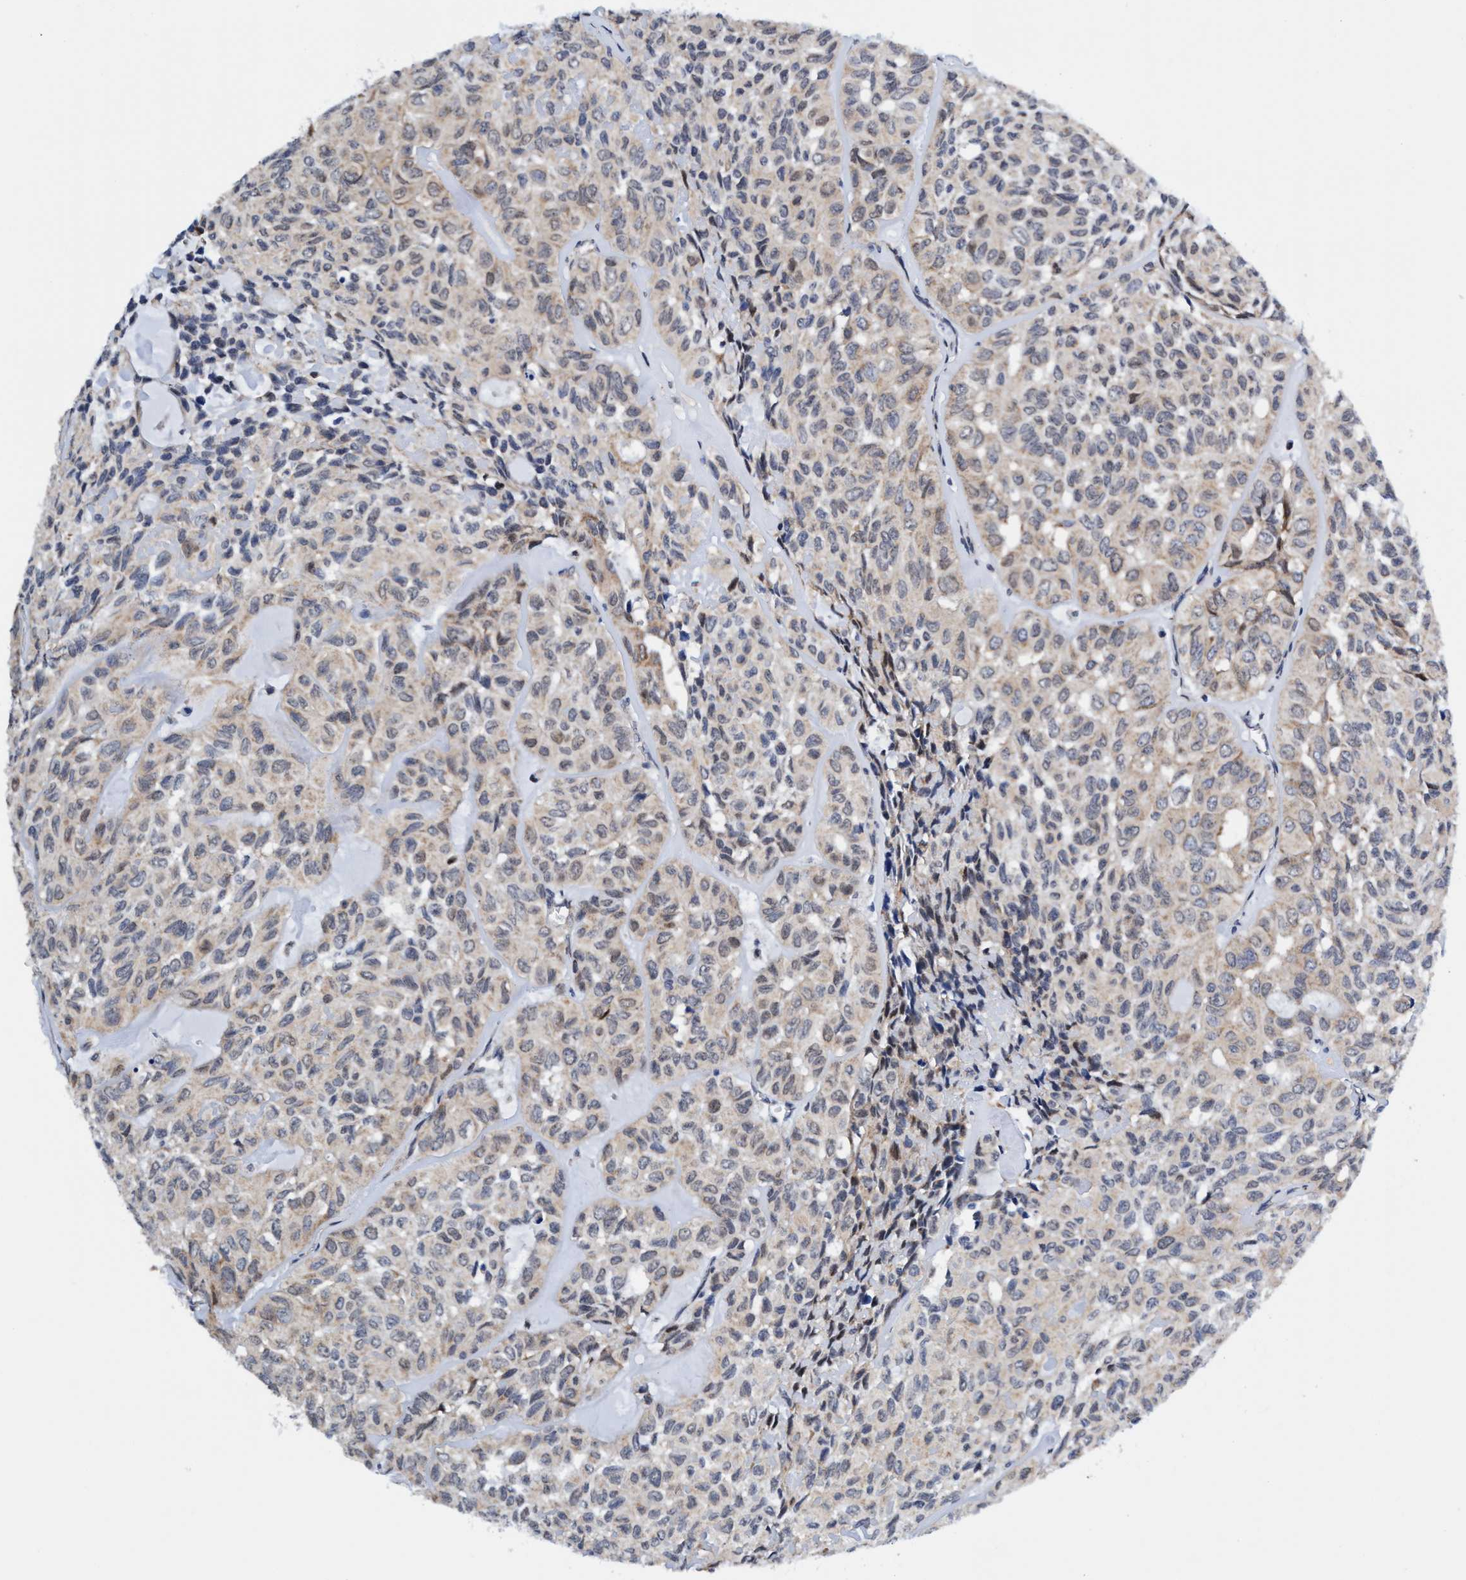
{"staining": {"intensity": "weak", "quantity": "25%-75%", "location": "cytoplasmic/membranous"}, "tissue": "head and neck cancer", "cell_type": "Tumor cells", "image_type": "cancer", "snomed": [{"axis": "morphology", "description": "Adenocarcinoma, NOS"}, {"axis": "topography", "description": "Salivary gland, NOS"}, {"axis": "topography", "description": "Head-Neck"}], "caption": "Tumor cells reveal low levels of weak cytoplasmic/membranous staining in approximately 25%-75% of cells in human head and neck adenocarcinoma.", "gene": "AGAP2", "patient": {"sex": "female", "age": 76}}